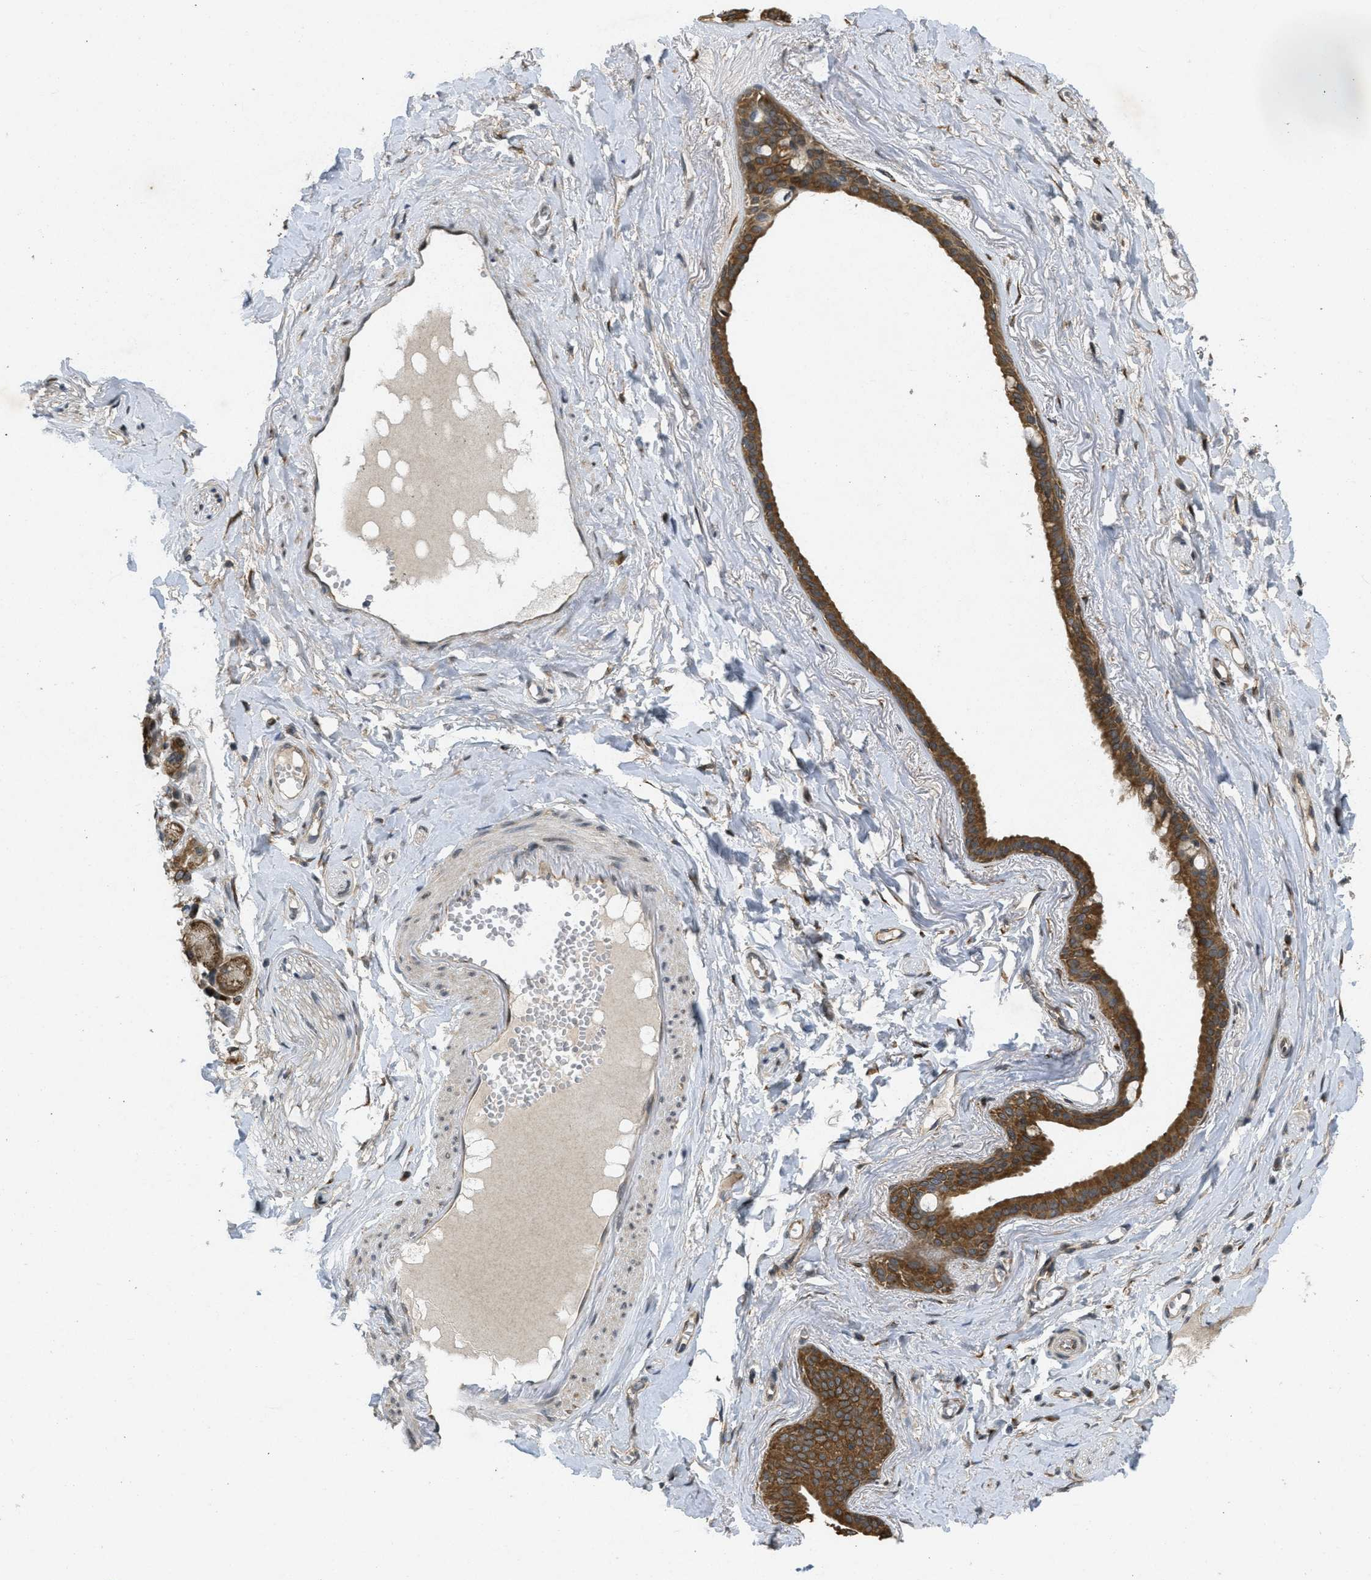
{"staining": {"intensity": "moderate", "quantity": "25%-75%", "location": "cytoplasmic/membranous"}, "tissue": "adipose tissue", "cell_type": "Adipocytes", "image_type": "normal", "snomed": [{"axis": "morphology", "description": "Normal tissue, NOS"}, {"axis": "morphology", "description": "Inflammation, NOS"}, {"axis": "topography", "description": "Salivary gland"}, {"axis": "topography", "description": "Peripheral nerve tissue"}], "caption": "Immunohistochemistry (IHC) (DAB (3,3'-diaminobenzidine)) staining of normal human adipose tissue shows moderate cytoplasmic/membranous protein staining in about 25%-75% of adipocytes.", "gene": "IFNLR1", "patient": {"sex": "female", "age": 75}}